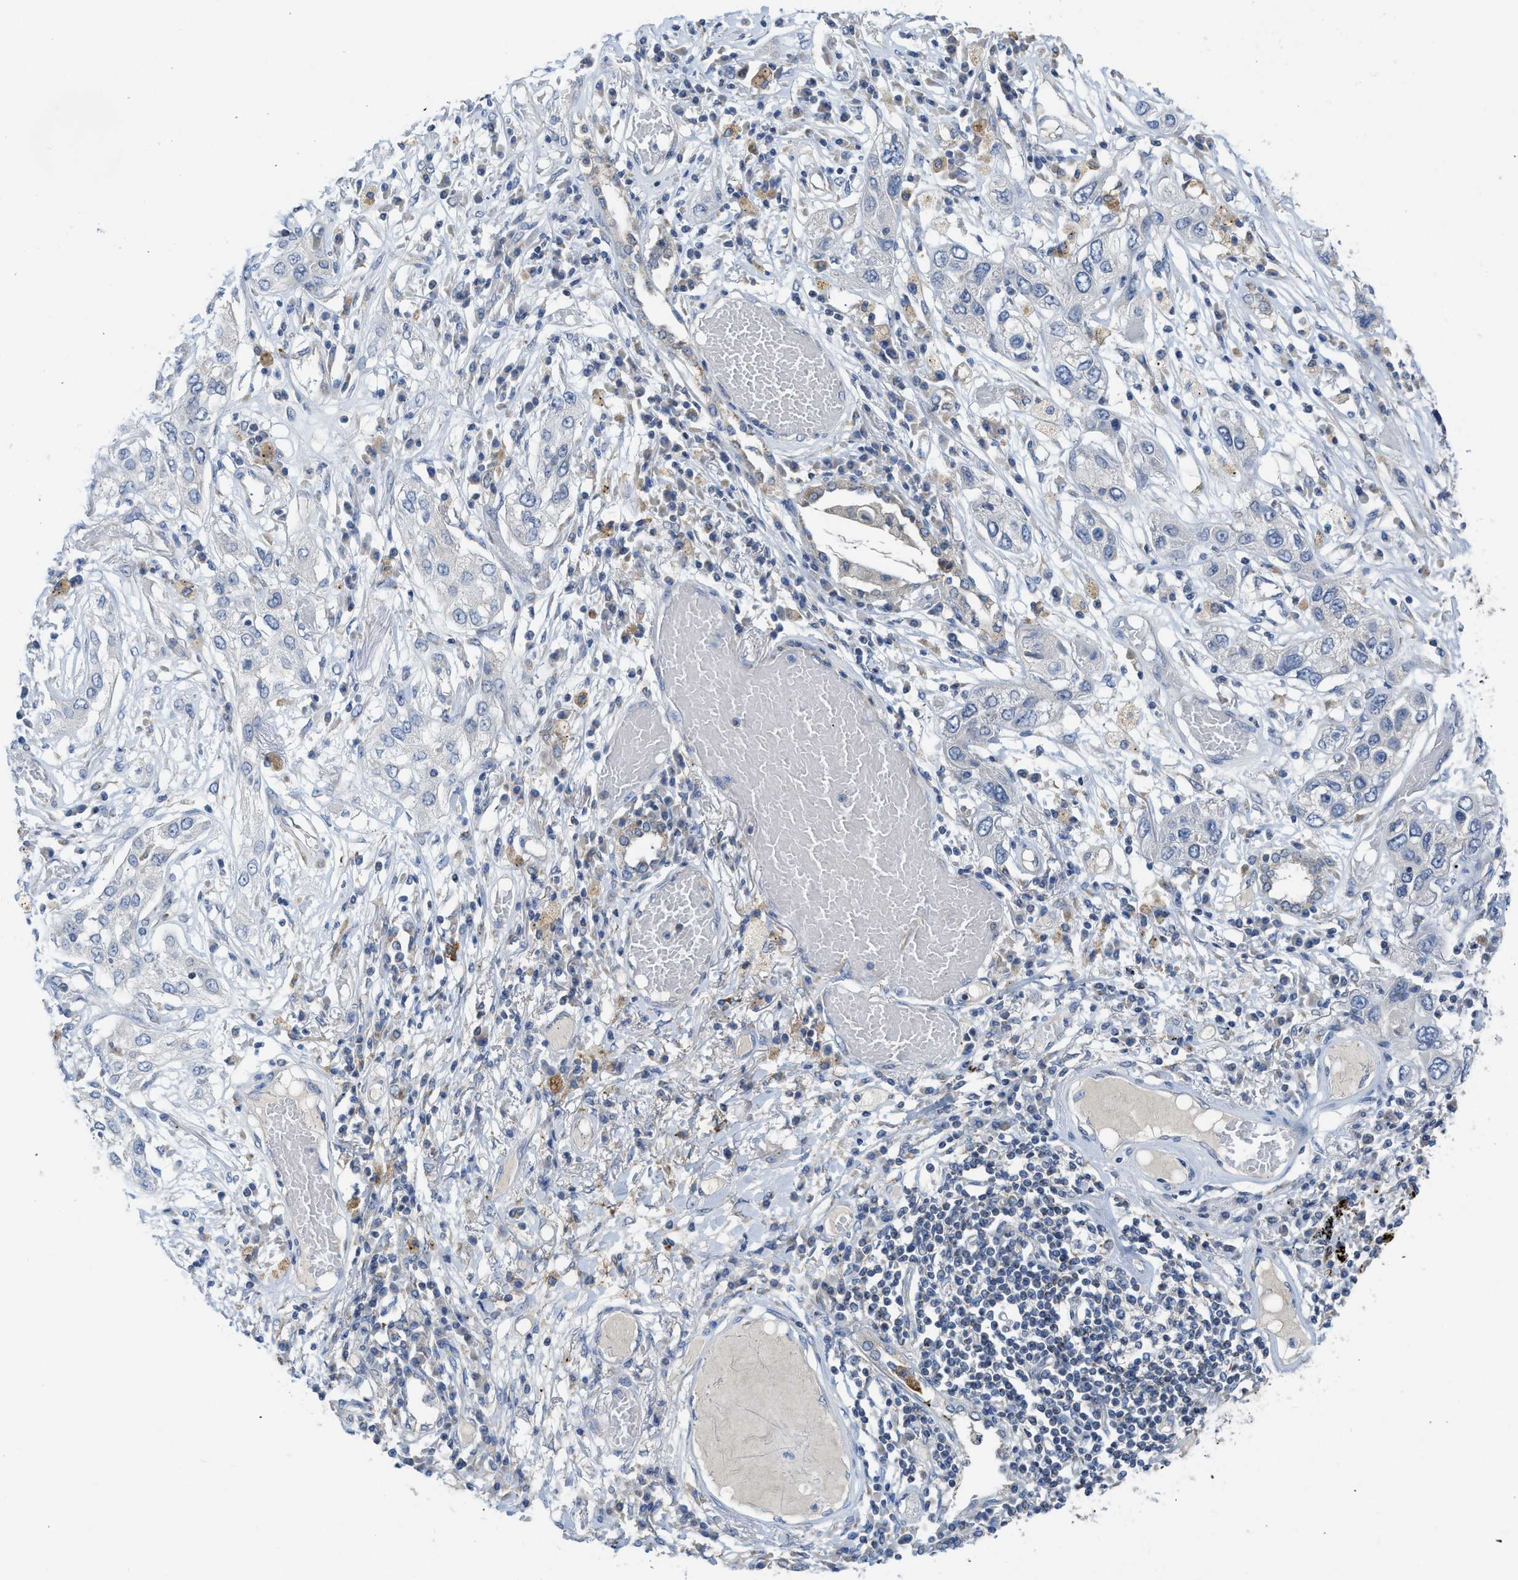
{"staining": {"intensity": "moderate", "quantity": "<25%", "location": "cytoplasmic/membranous"}, "tissue": "lung cancer", "cell_type": "Tumor cells", "image_type": "cancer", "snomed": [{"axis": "morphology", "description": "Squamous cell carcinoma, NOS"}, {"axis": "topography", "description": "Lung"}], "caption": "Immunohistochemistry (IHC) image of neoplastic tissue: human squamous cell carcinoma (lung) stained using immunohistochemistry (IHC) exhibits low levels of moderate protein expression localized specifically in the cytoplasmic/membranous of tumor cells, appearing as a cytoplasmic/membranous brown color.", "gene": "GATD3", "patient": {"sex": "male", "age": 71}}